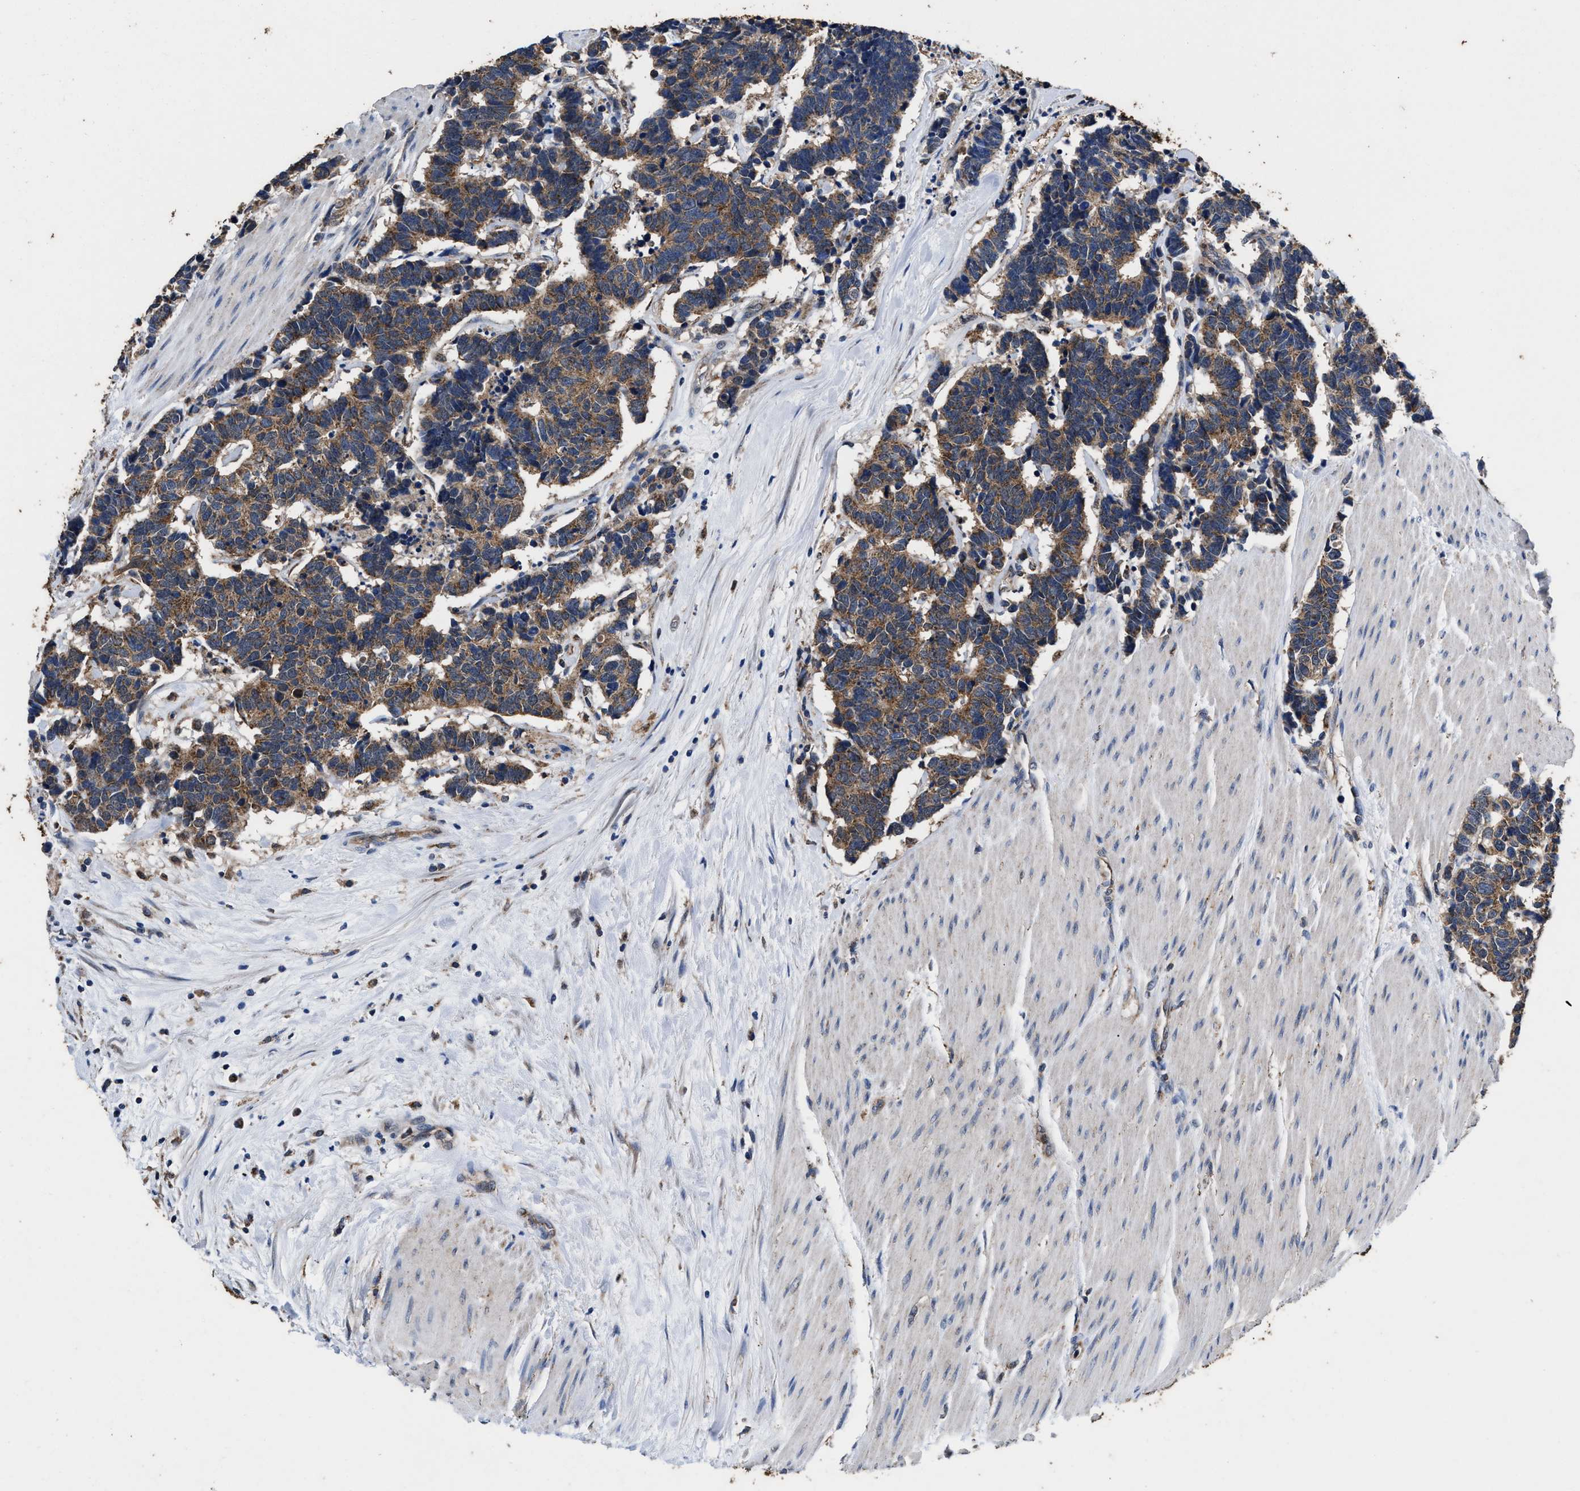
{"staining": {"intensity": "moderate", "quantity": ">75%", "location": "cytoplasmic/membranous"}, "tissue": "carcinoid", "cell_type": "Tumor cells", "image_type": "cancer", "snomed": [{"axis": "morphology", "description": "Carcinoma, NOS"}, {"axis": "morphology", "description": "Carcinoid, malignant, NOS"}, {"axis": "topography", "description": "Urinary bladder"}], "caption": "Tumor cells display medium levels of moderate cytoplasmic/membranous positivity in about >75% of cells in carcinoid. The protein of interest is stained brown, and the nuclei are stained in blue (DAB (3,3'-diaminobenzidine) IHC with brightfield microscopy, high magnification).", "gene": "ACLY", "patient": {"sex": "male", "age": 57}}